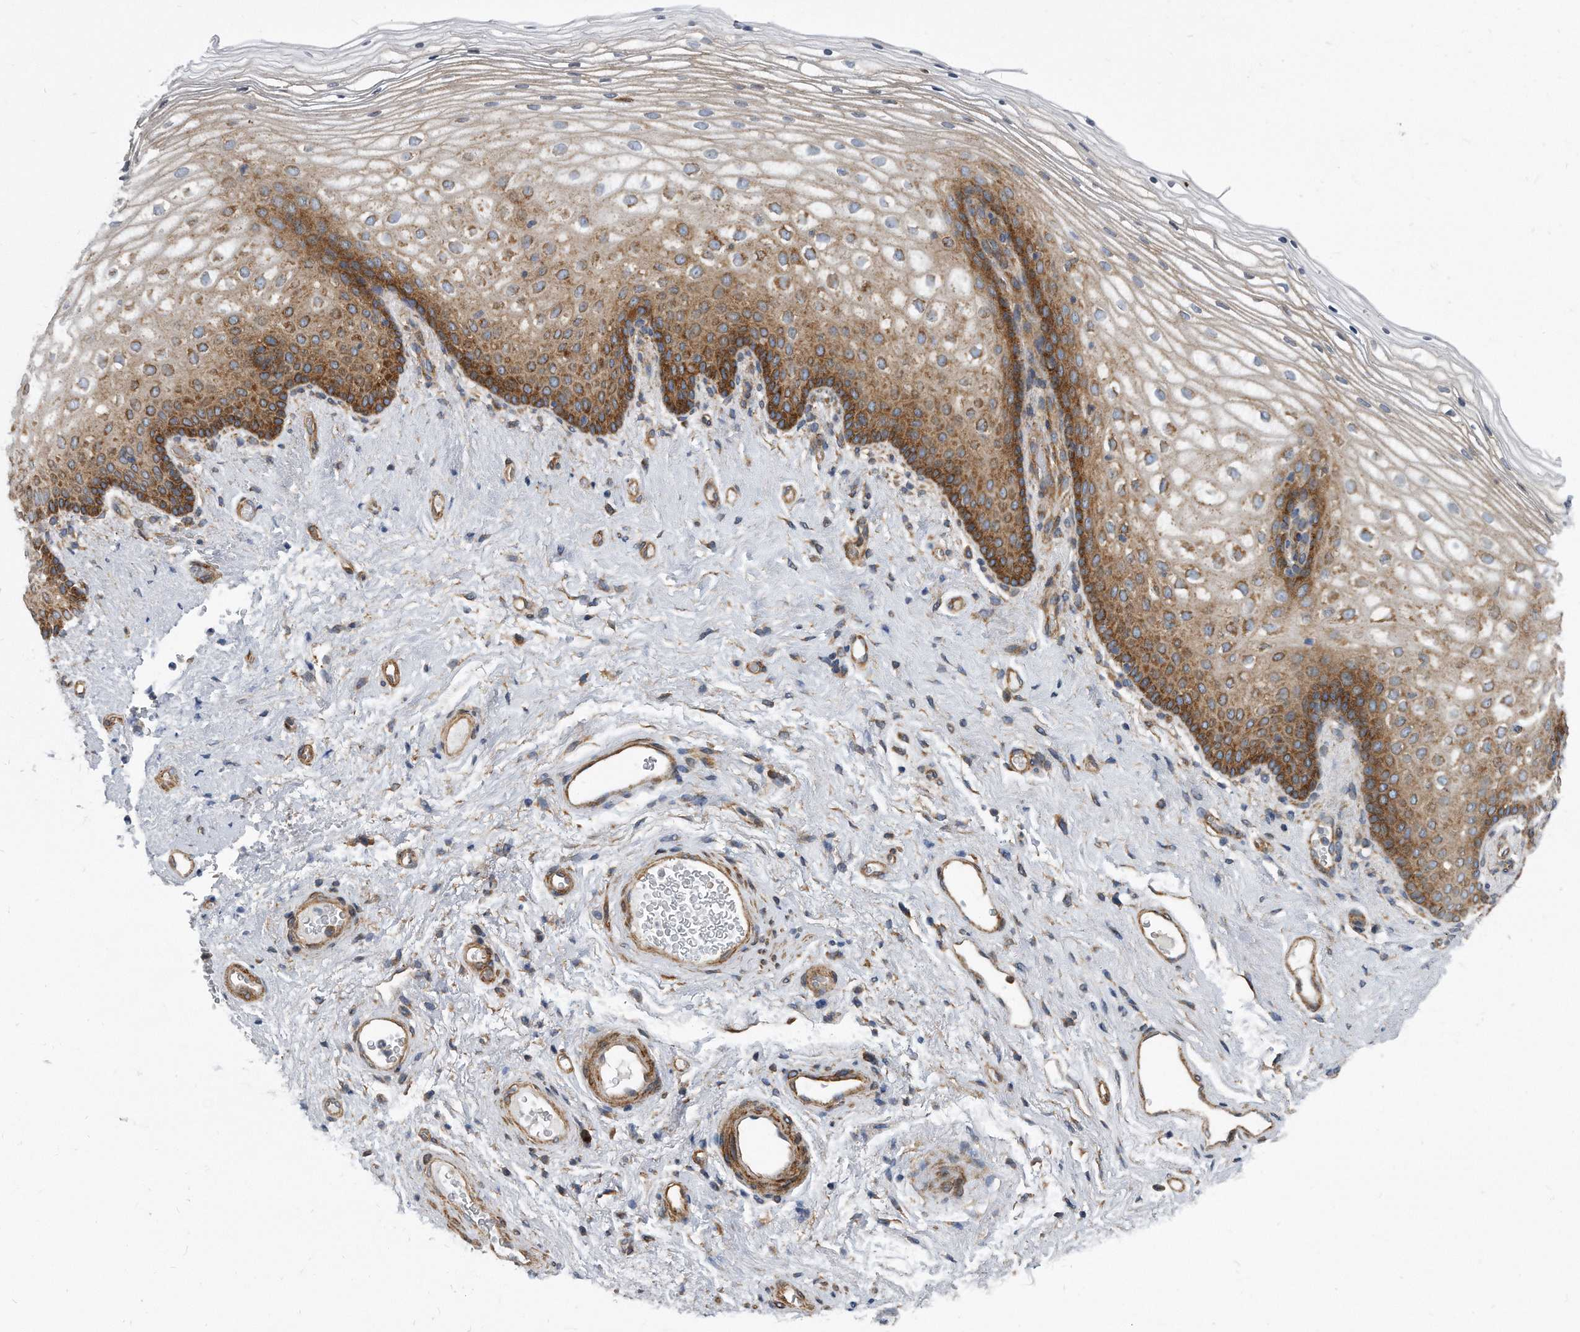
{"staining": {"intensity": "moderate", "quantity": ">75%", "location": "cytoplasmic/membranous"}, "tissue": "vagina", "cell_type": "Squamous epithelial cells", "image_type": "normal", "snomed": [{"axis": "morphology", "description": "Normal tissue, NOS"}, {"axis": "topography", "description": "Vagina"}], "caption": "Protein staining displays moderate cytoplasmic/membranous positivity in about >75% of squamous epithelial cells in benign vagina.", "gene": "EIF2B4", "patient": {"sex": "female", "age": 60}}